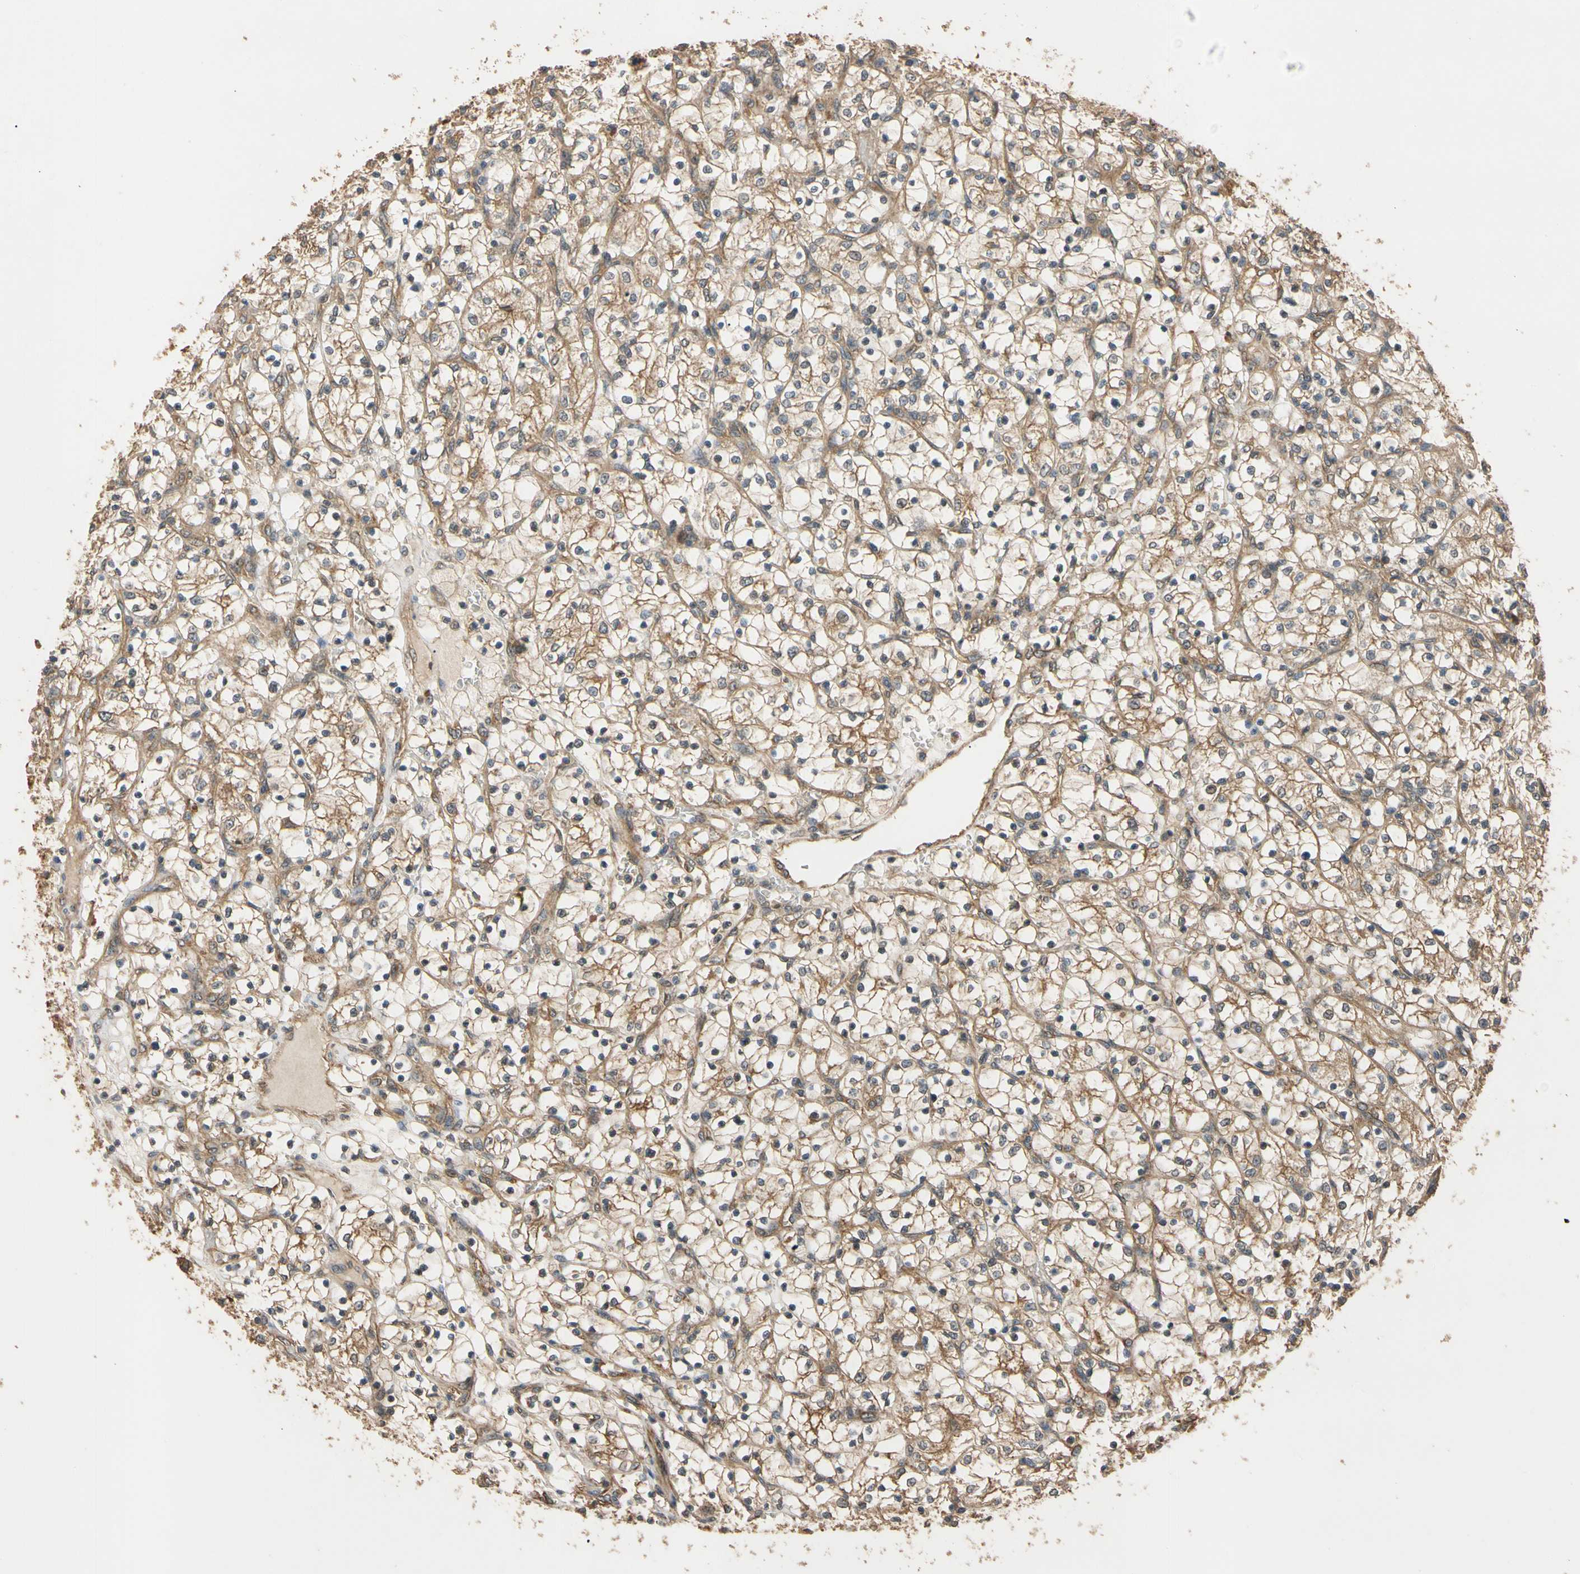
{"staining": {"intensity": "moderate", "quantity": ">75%", "location": "cytoplasmic/membranous"}, "tissue": "renal cancer", "cell_type": "Tumor cells", "image_type": "cancer", "snomed": [{"axis": "morphology", "description": "Adenocarcinoma, NOS"}, {"axis": "topography", "description": "Kidney"}], "caption": "The photomicrograph demonstrates a brown stain indicating the presence of a protein in the cytoplasmic/membranous of tumor cells in renal adenocarcinoma.", "gene": "MGRN1", "patient": {"sex": "female", "age": 69}}